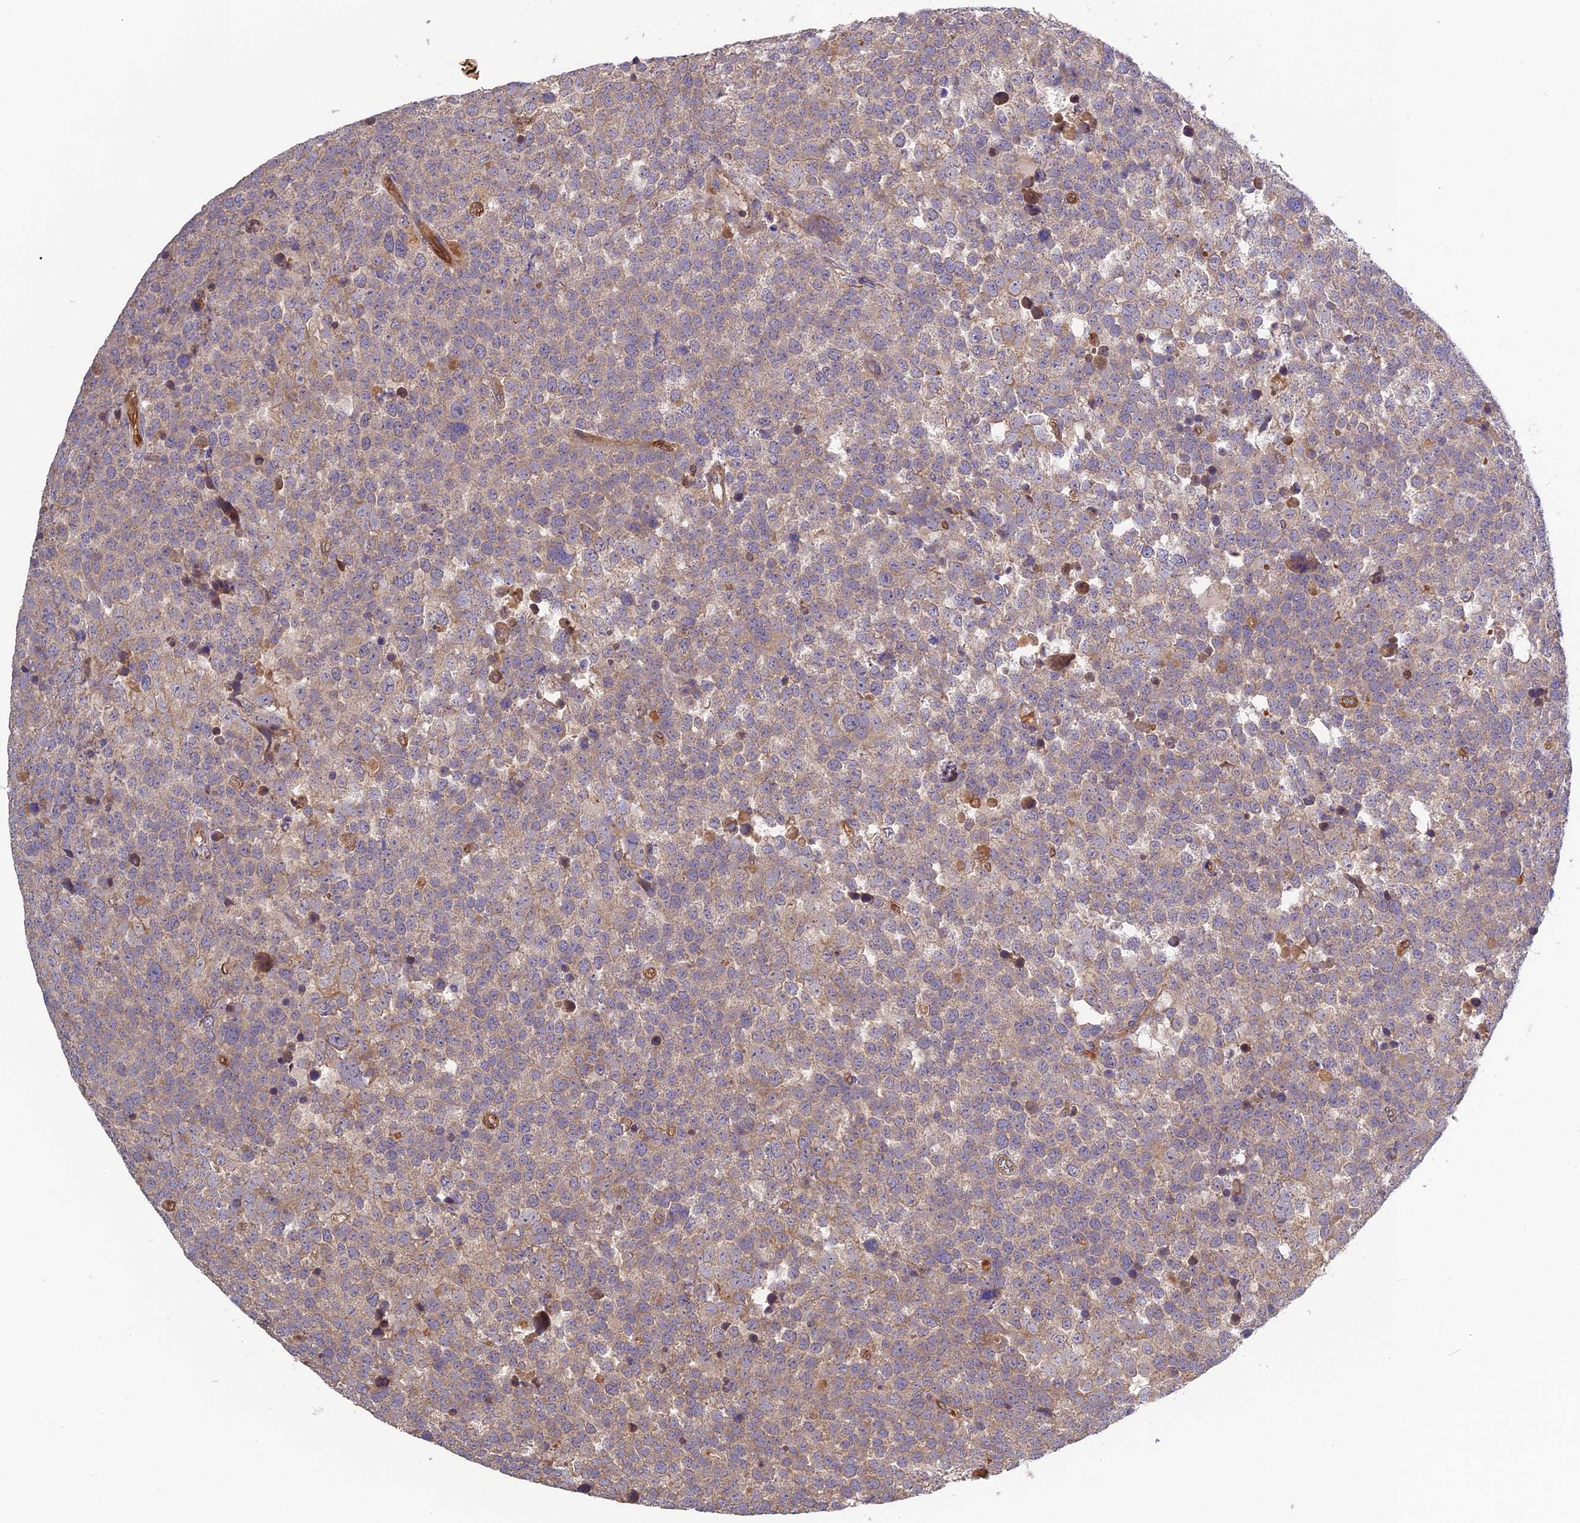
{"staining": {"intensity": "weak", "quantity": "25%-75%", "location": "cytoplasmic/membranous"}, "tissue": "testis cancer", "cell_type": "Tumor cells", "image_type": "cancer", "snomed": [{"axis": "morphology", "description": "Seminoma, NOS"}, {"axis": "topography", "description": "Testis"}], "caption": "Immunohistochemistry image of human seminoma (testis) stained for a protein (brown), which exhibits low levels of weak cytoplasmic/membranous expression in approximately 25%-75% of tumor cells.", "gene": "RPIA", "patient": {"sex": "male", "age": 71}}